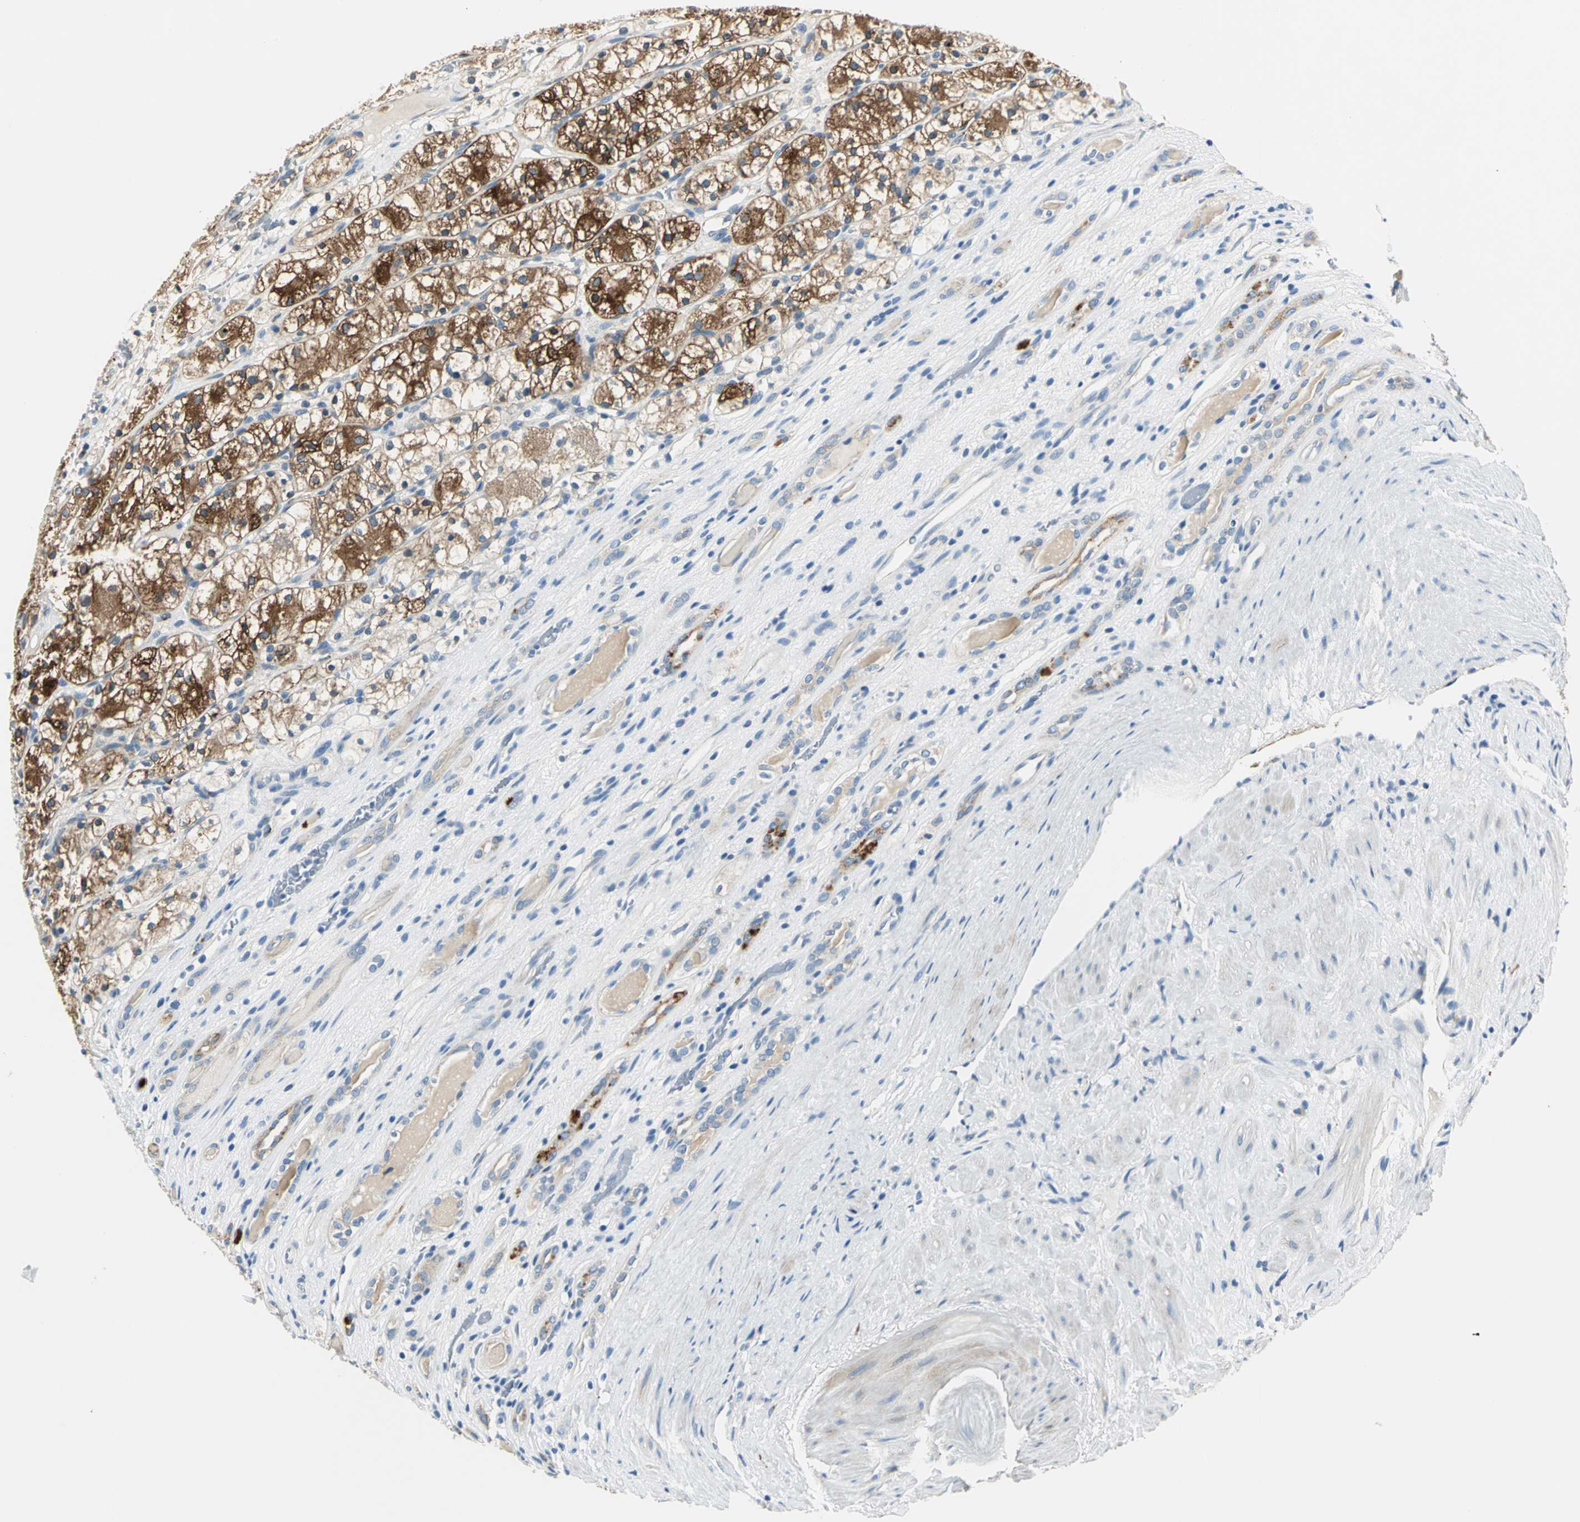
{"staining": {"intensity": "strong", "quantity": ">75%", "location": "cytoplasmic/membranous"}, "tissue": "renal cancer", "cell_type": "Tumor cells", "image_type": "cancer", "snomed": [{"axis": "morphology", "description": "Adenocarcinoma, NOS"}, {"axis": "topography", "description": "Kidney"}], "caption": "A micrograph of human renal adenocarcinoma stained for a protein displays strong cytoplasmic/membranous brown staining in tumor cells. (DAB IHC, brown staining for protein, blue staining for nuclei).", "gene": "B3GNT2", "patient": {"sex": "female", "age": 60}}